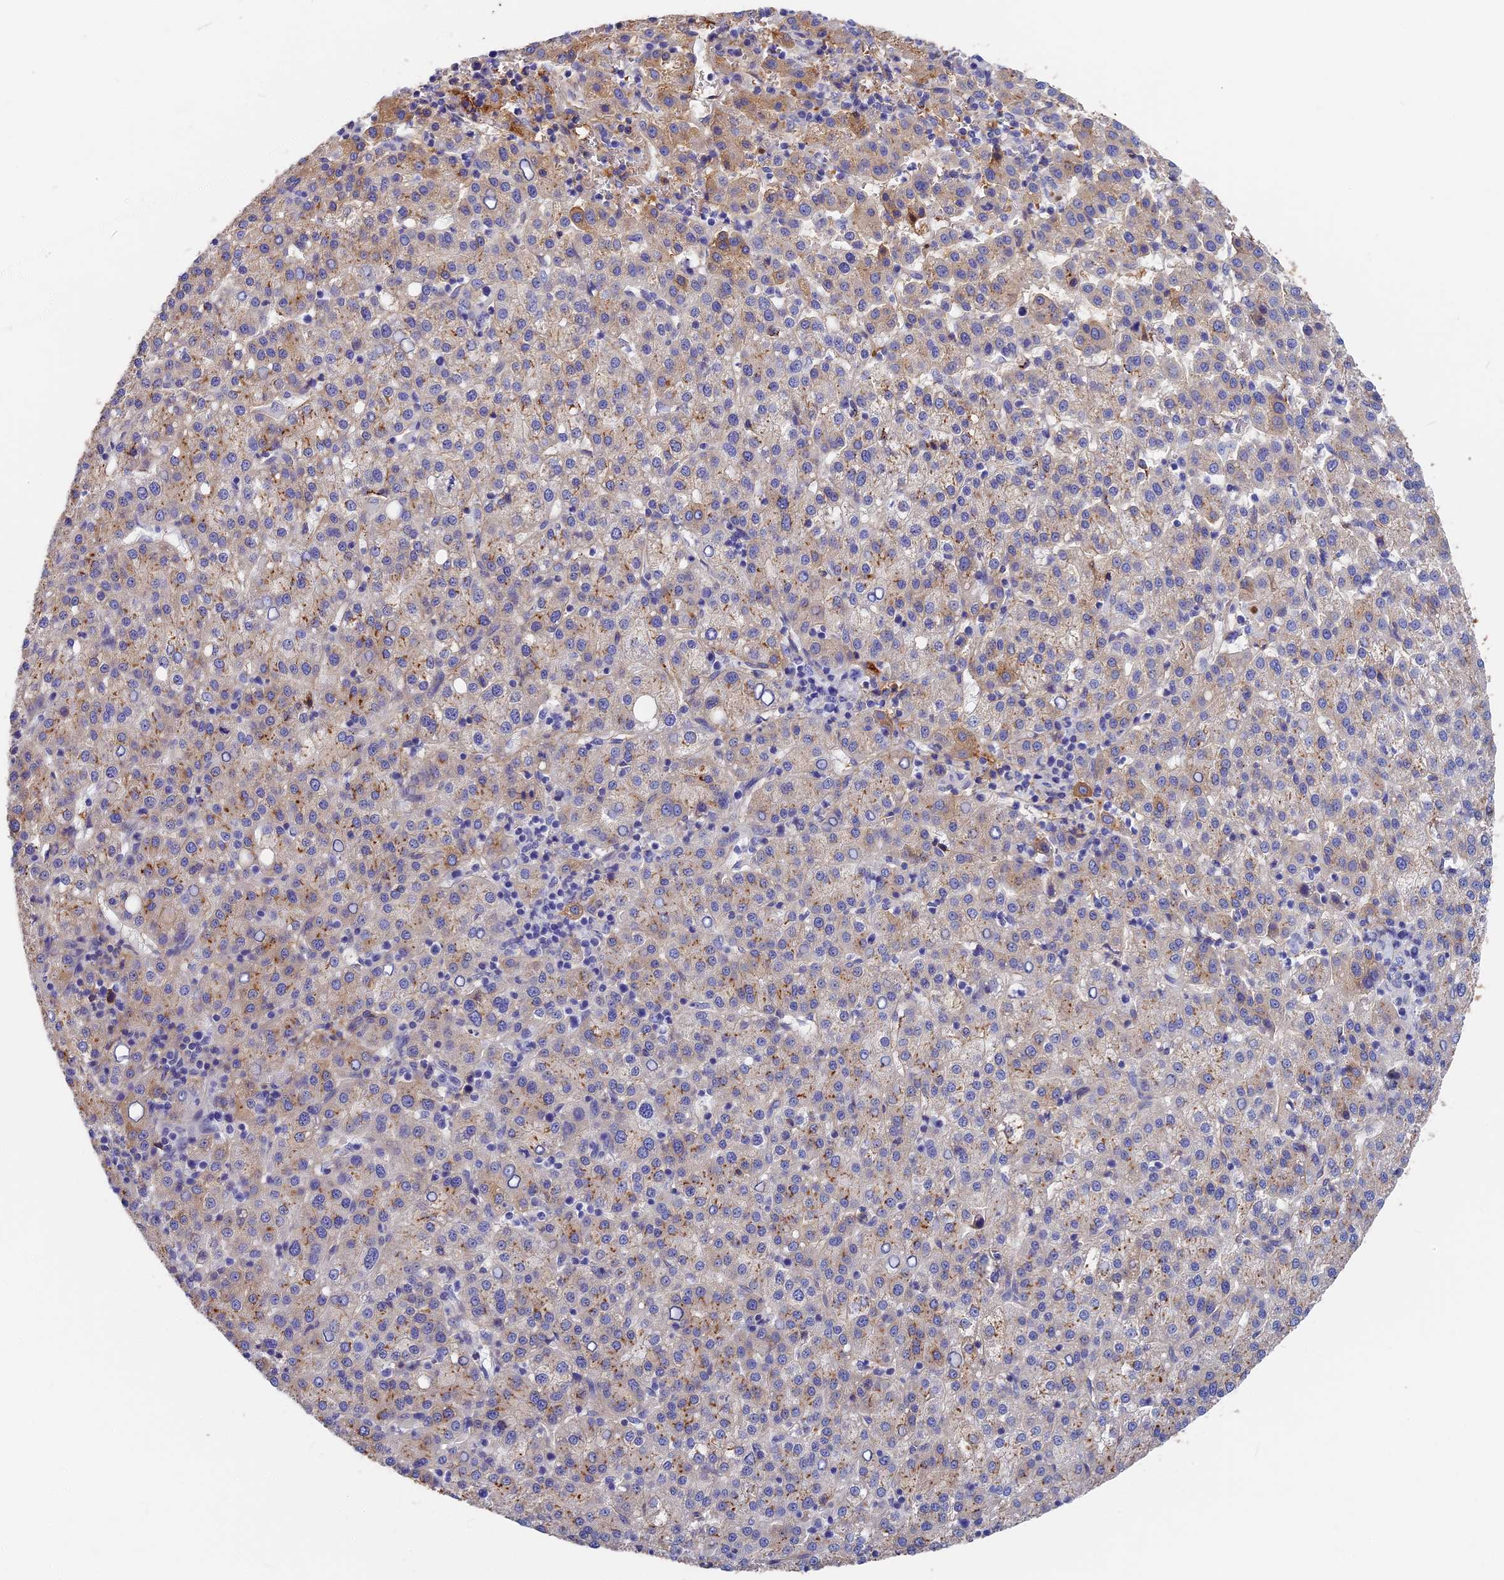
{"staining": {"intensity": "negative", "quantity": "none", "location": "none"}, "tissue": "liver cancer", "cell_type": "Tumor cells", "image_type": "cancer", "snomed": [{"axis": "morphology", "description": "Carcinoma, Hepatocellular, NOS"}, {"axis": "topography", "description": "Liver"}], "caption": "The photomicrograph reveals no significant positivity in tumor cells of liver cancer.", "gene": "ITIH1", "patient": {"sex": "female", "age": 58}}